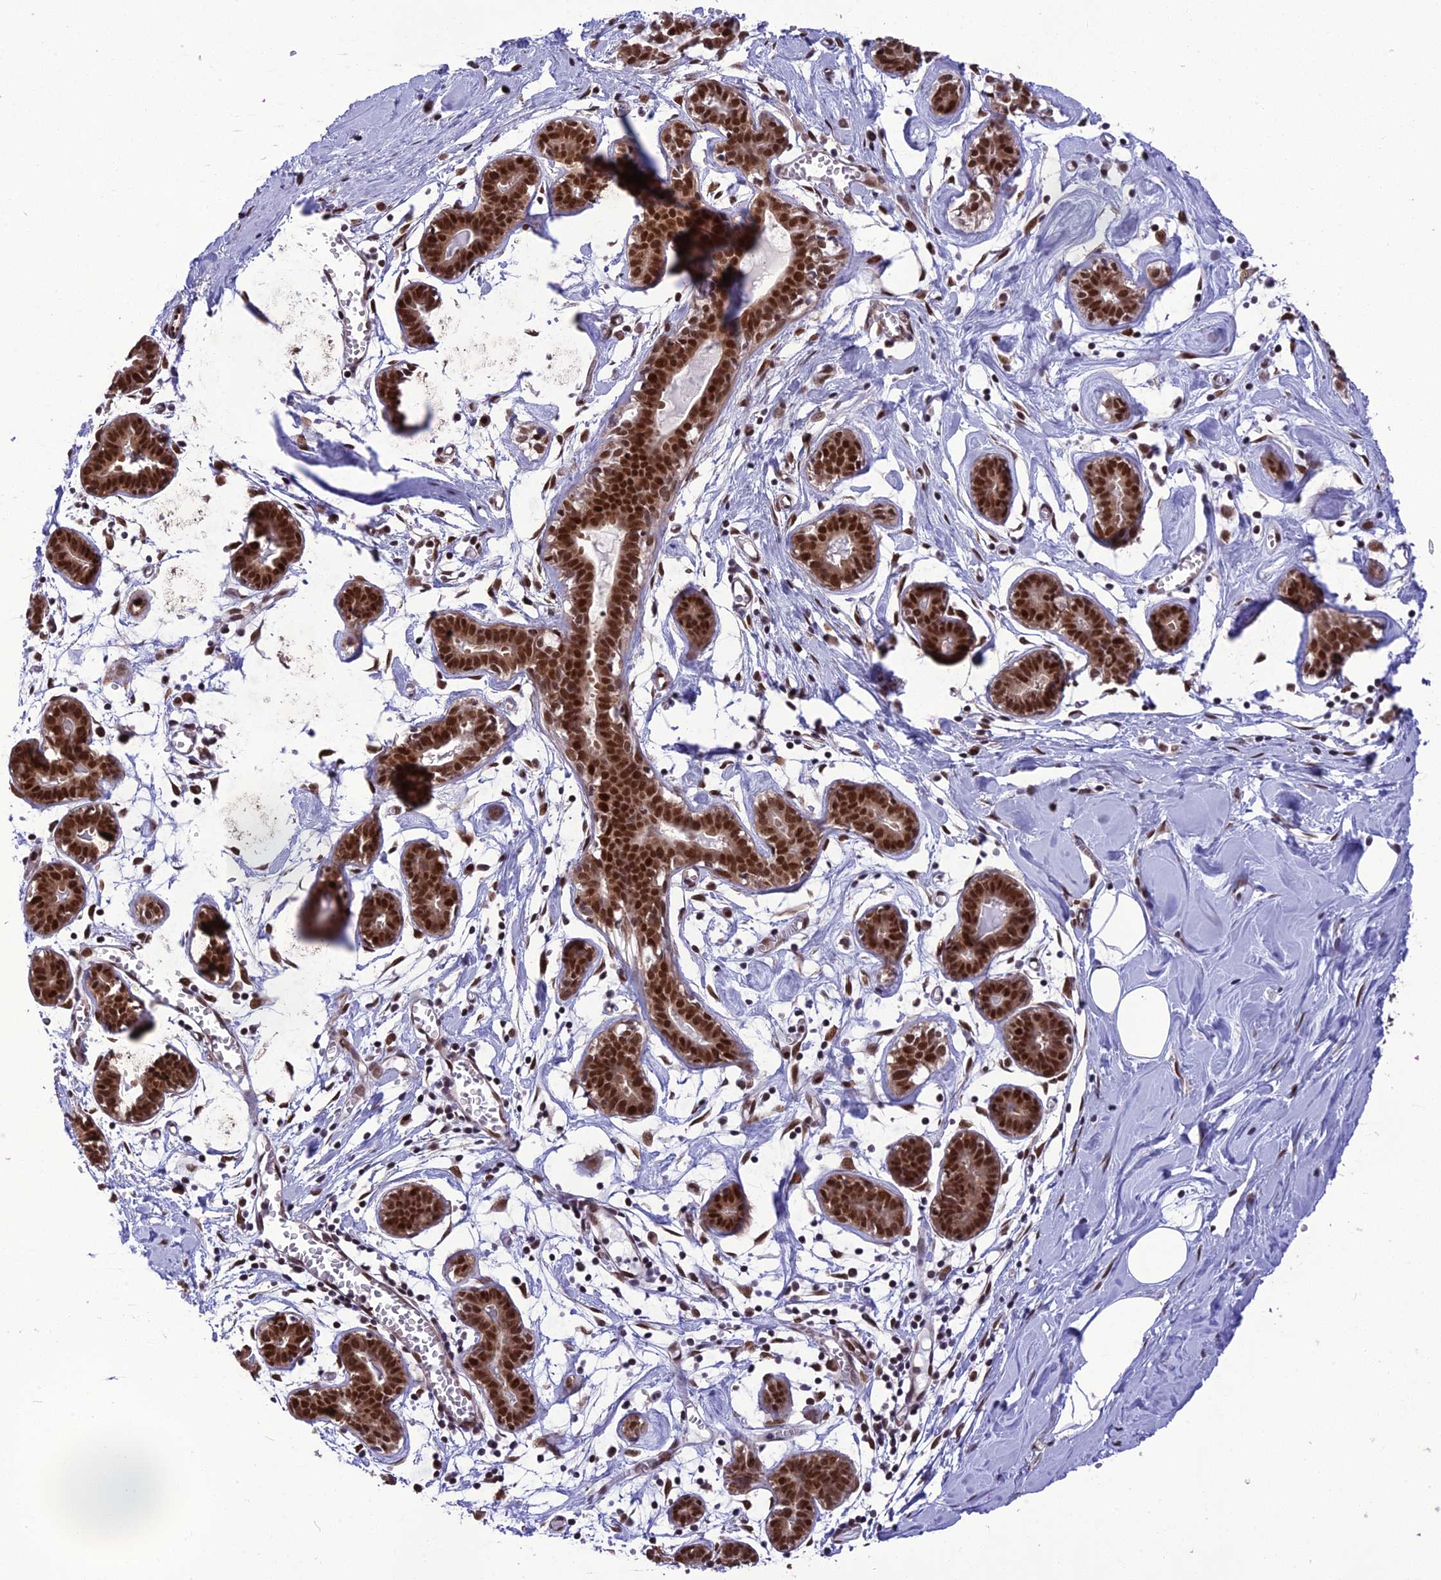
{"staining": {"intensity": "moderate", "quantity": "25%-75%", "location": "nuclear"}, "tissue": "breast", "cell_type": "Adipocytes", "image_type": "normal", "snomed": [{"axis": "morphology", "description": "Normal tissue, NOS"}, {"axis": "topography", "description": "Breast"}], "caption": "Human breast stained with a brown dye demonstrates moderate nuclear positive staining in about 25%-75% of adipocytes.", "gene": "RTRAF", "patient": {"sex": "female", "age": 27}}